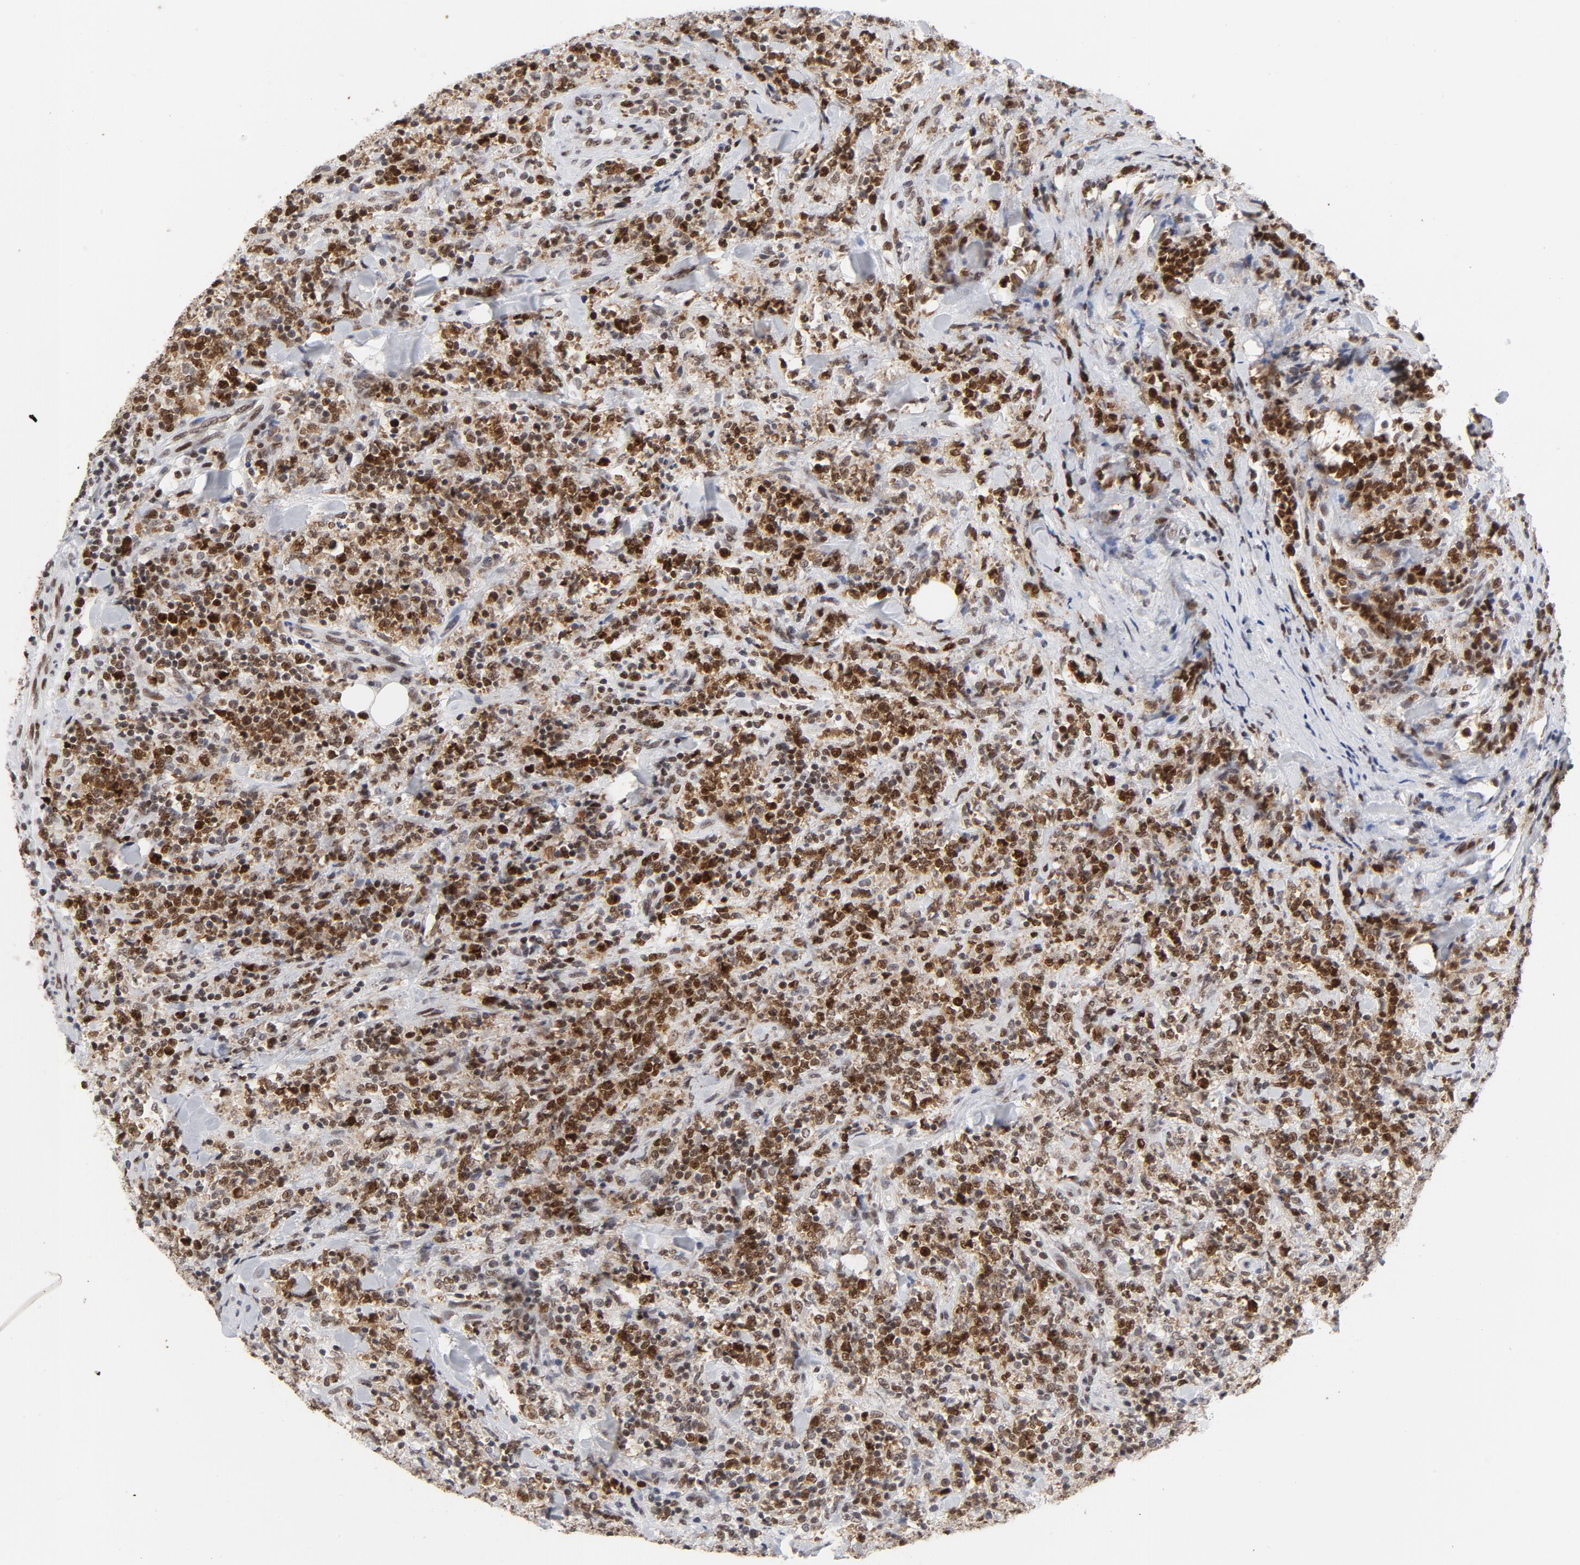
{"staining": {"intensity": "moderate", "quantity": ">75%", "location": "nuclear"}, "tissue": "lymphoma", "cell_type": "Tumor cells", "image_type": "cancer", "snomed": [{"axis": "morphology", "description": "Malignant lymphoma, non-Hodgkin's type, High grade"}, {"axis": "topography", "description": "Soft tissue"}], "caption": "Tumor cells reveal medium levels of moderate nuclear expression in about >75% of cells in malignant lymphoma, non-Hodgkin's type (high-grade).", "gene": "RFC4", "patient": {"sex": "male", "age": 18}}